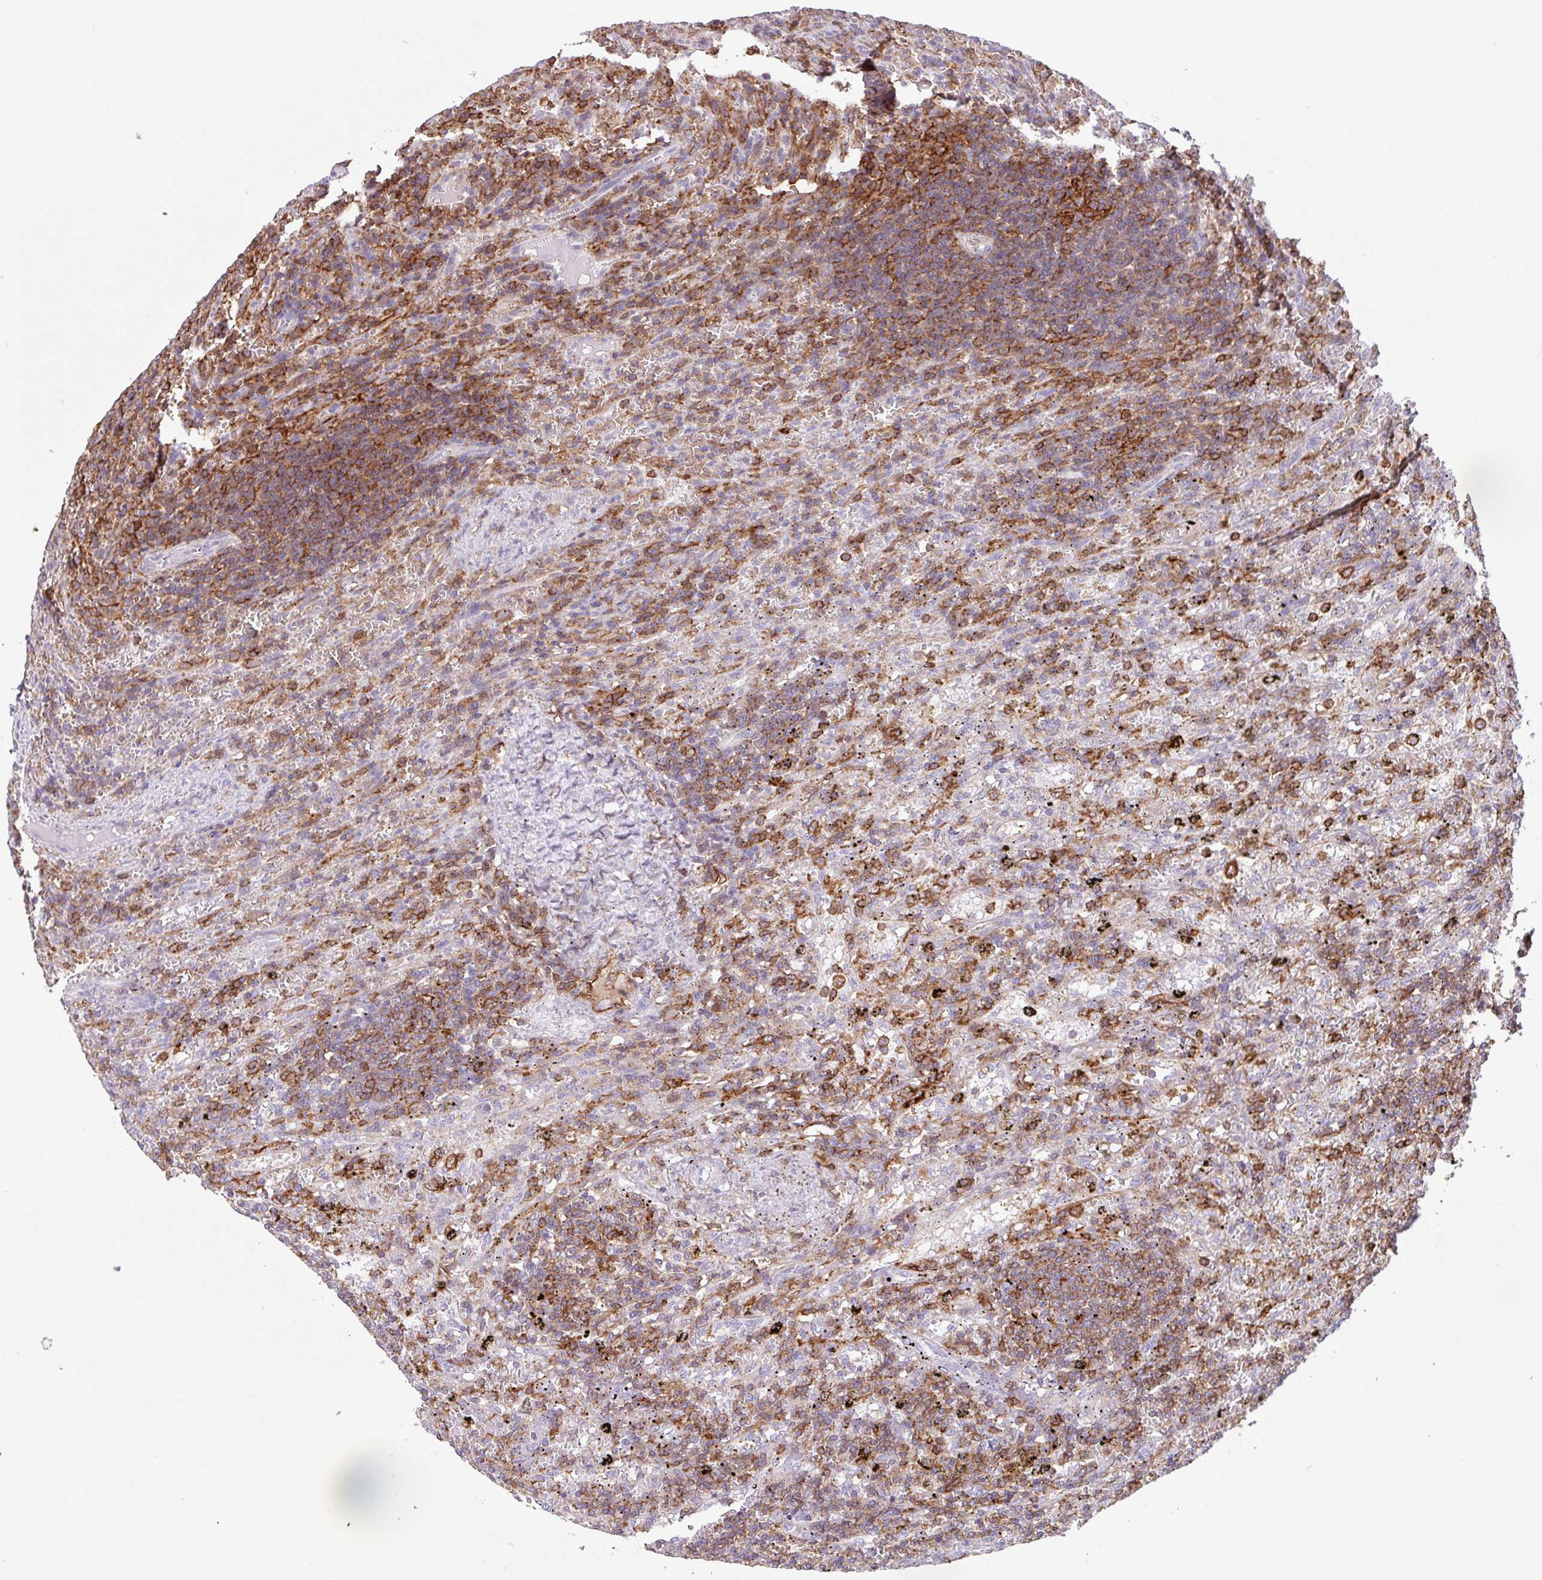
{"staining": {"intensity": "moderate", "quantity": ">75%", "location": "cytoplasmic/membranous"}, "tissue": "lymphoma", "cell_type": "Tumor cells", "image_type": "cancer", "snomed": [{"axis": "morphology", "description": "Malignant lymphoma, non-Hodgkin's type, Low grade"}, {"axis": "topography", "description": "Spleen"}], "caption": "An immunohistochemistry image of neoplastic tissue is shown. Protein staining in brown shows moderate cytoplasmic/membranous positivity in lymphoma within tumor cells. Nuclei are stained in blue.", "gene": "PPP1R18", "patient": {"sex": "male", "age": 76}}